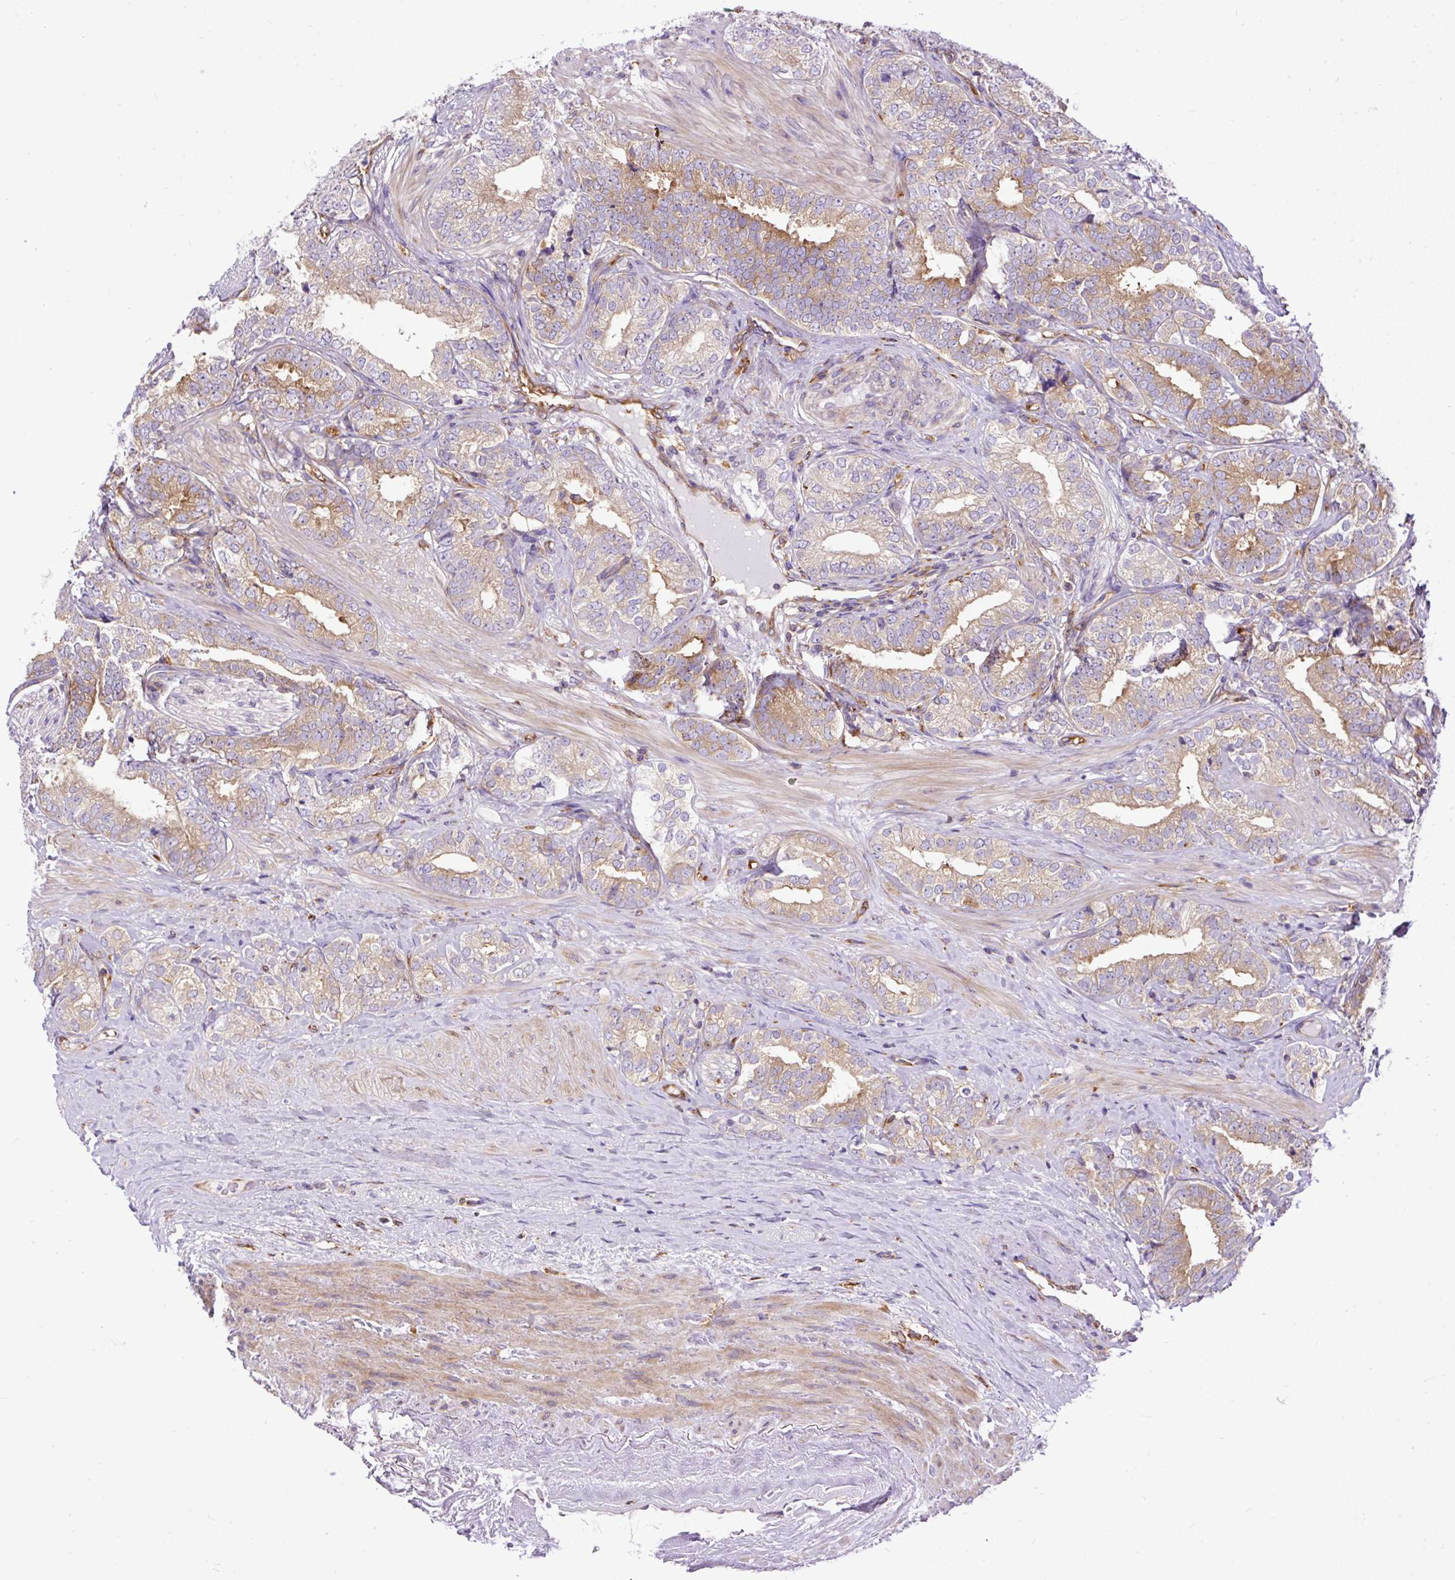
{"staining": {"intensity": "moderate", "quantity": "<25%", "location": "cytoplasmic/membranous"}, "tissue": "prostate cancer", "cell_type": "Tumor cells", "image_type": "cancer", "snomed": [{"axis": "morphology", "description": "Adenocarcinoma, High grade"}, {"axis": "topography", "description": "Prostate"}], "caption": "Immunohistochemistry of high-grade adenocarcinoma (prostate) shows low levels of moderate cytoplasmic/membranous expression in about <25% of tumor cells.", "gene": "MAP1S", "patient": {"sex": "male", "age": 72}}